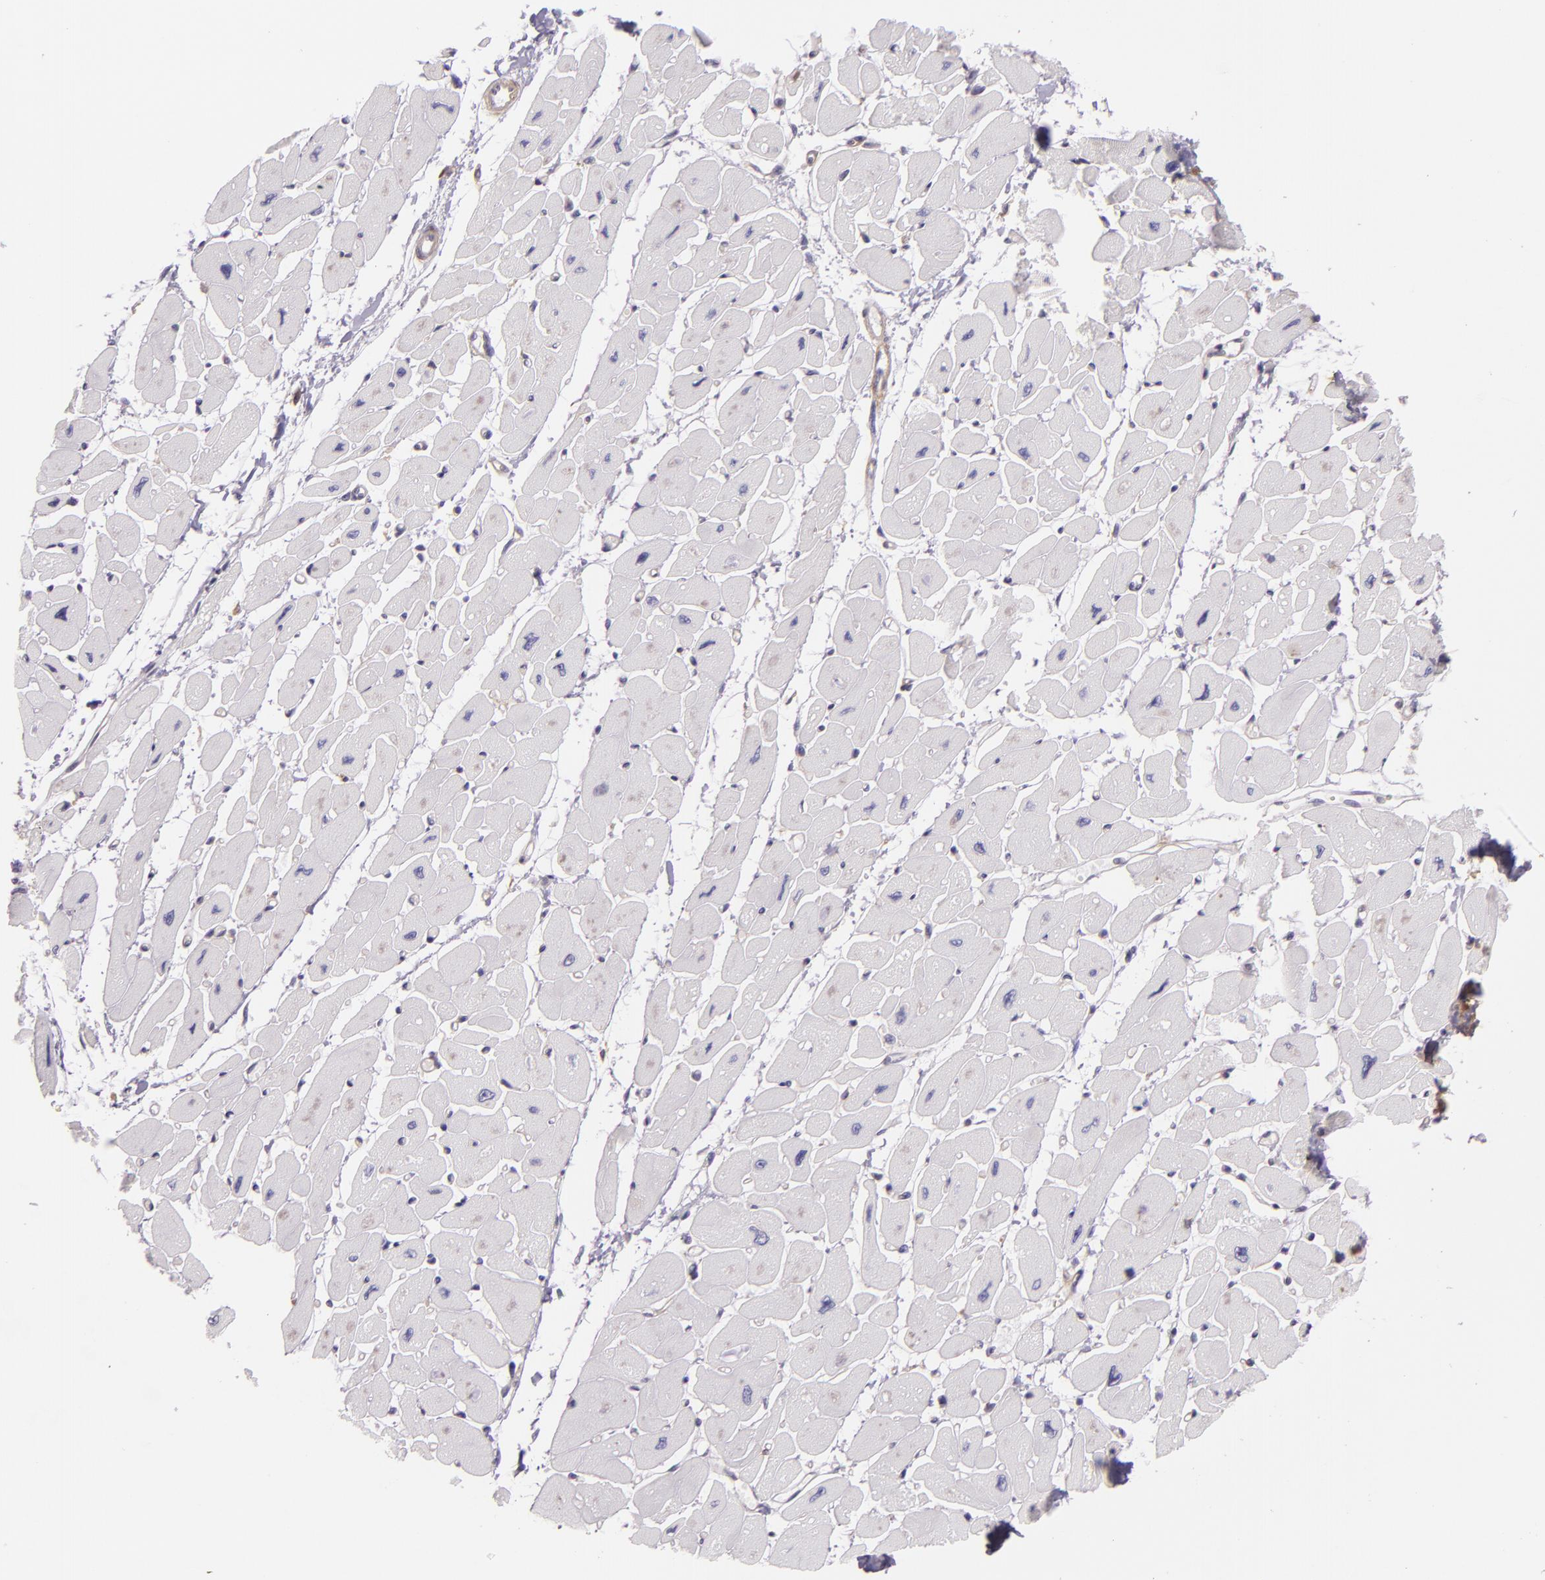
{"staining": {"intensity": "negative", "quantity": "none", "location": "none"}, "tissue": "heart muscle", "cell_type": "Cardiomyocytes", "image_type": "normal", "snomed": [{"axis": "morphology", "description": "Normal tissue, NOS"}, {"axis": "topography", "description": "Heart"}], "caption": "Immunohistochemistry photomicrograph of benign heart muscle: human heart muscle stained with DAB demonstrates no significant protein expression in cardiomyocytes. Nuclei are stained in blue.", "gene": "TLN1", "patient": {"sex": "female", "age": 54}}